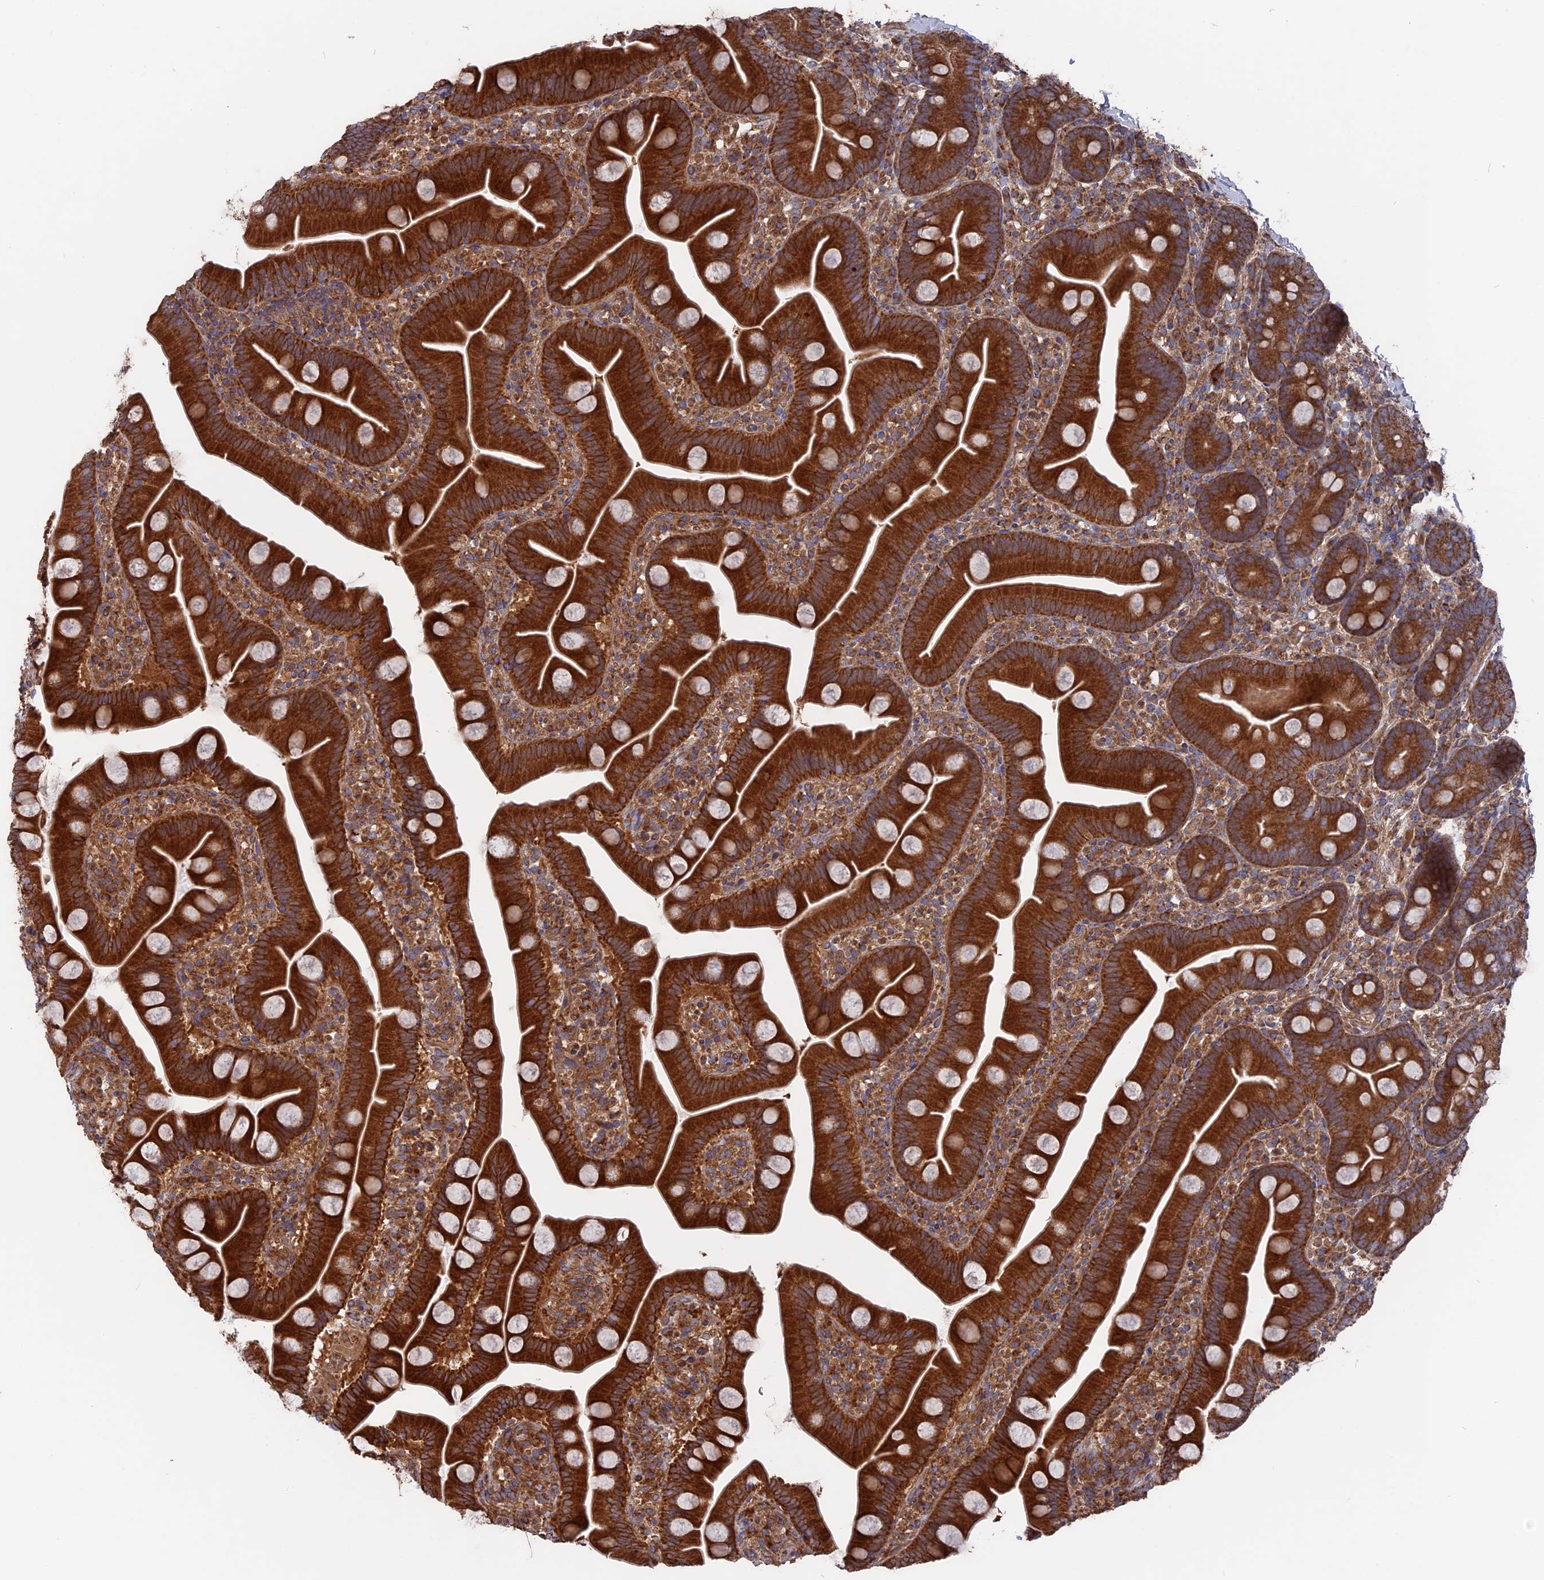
{"staining": {"intensity": "strong", "quantity": ">75%", "location": "cytoplasmic/membranous"}, "tissue": "small intestine", "cell_type": "Glandular cells", "image_type": "normal", "snomed": [{"axis": "morphology", "description": "Normal tissue, NOS"}, {"axis": "topography", "description": "Small intestine"}], "caption": "Small intestine stained with immunohistochemistry reveals strong cytoplasmic/membranous staining in about >75% of glandular cells.", "gene": "TELO2", "patient": {"sex": "female", "age": 68}}